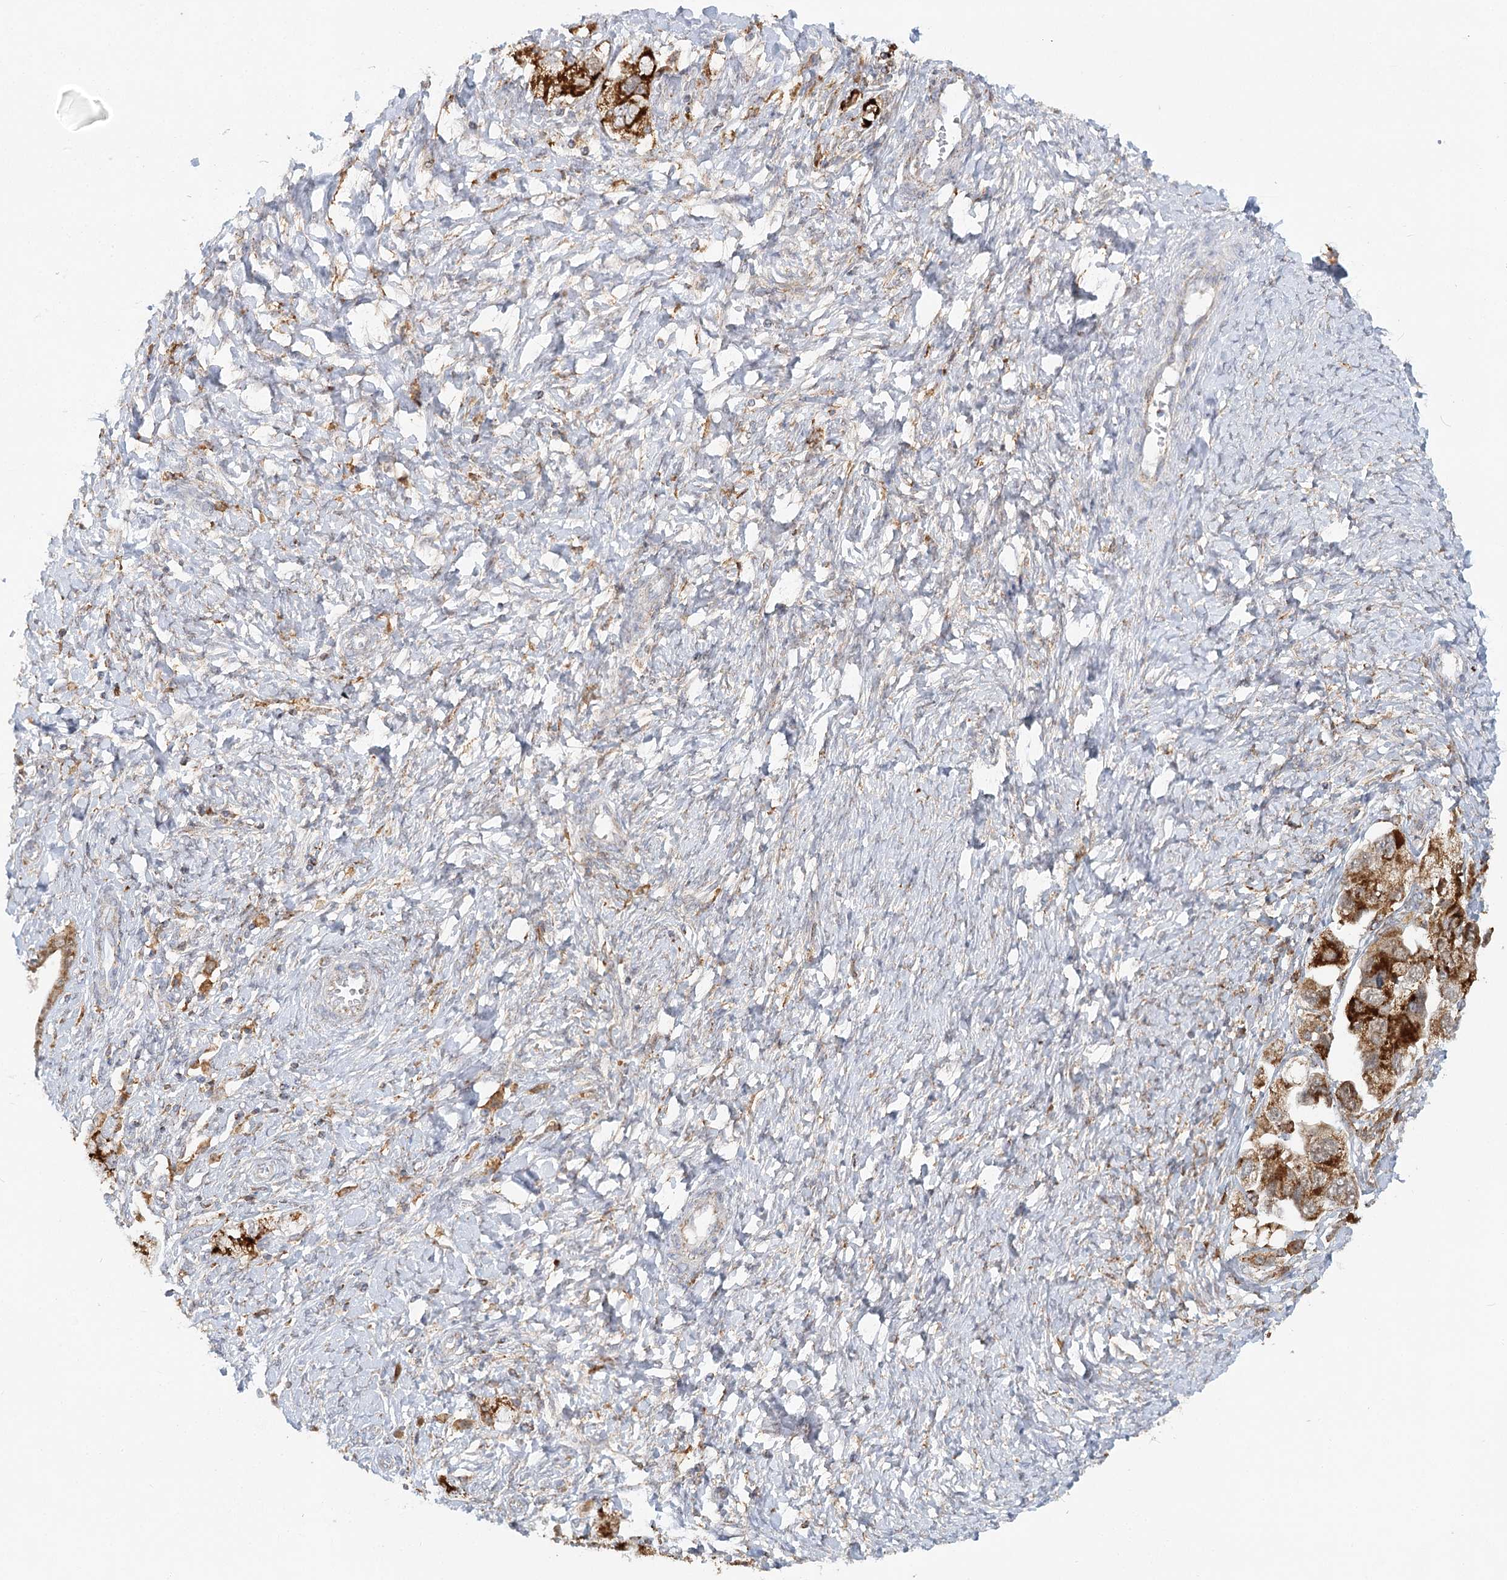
{"staining": {"intensity": "strong", "quantity": ">75%", "location": "cytoplasmic/membranous"}, "tissue": "ovarian cancer", "cell_type": "Tumor cells", "image_type": "cancer", "snomed": [{"axis": "morphology", "description": "Carcinoma, NOS"}, {"axis": "morphology", "description": "Cystadenocarcinoma, serous, NOS"}, {"axis": "topography", "description": "Ovary"}], "caption": "There is high levels of strong cytoplasmic/membranous positivity in tumor cells of ovarian cancer, as demonstrated by immunohistochemical staining (brown color).", "gene": "TAS1R1", "patient": {"sex": "female", "age": 69}}